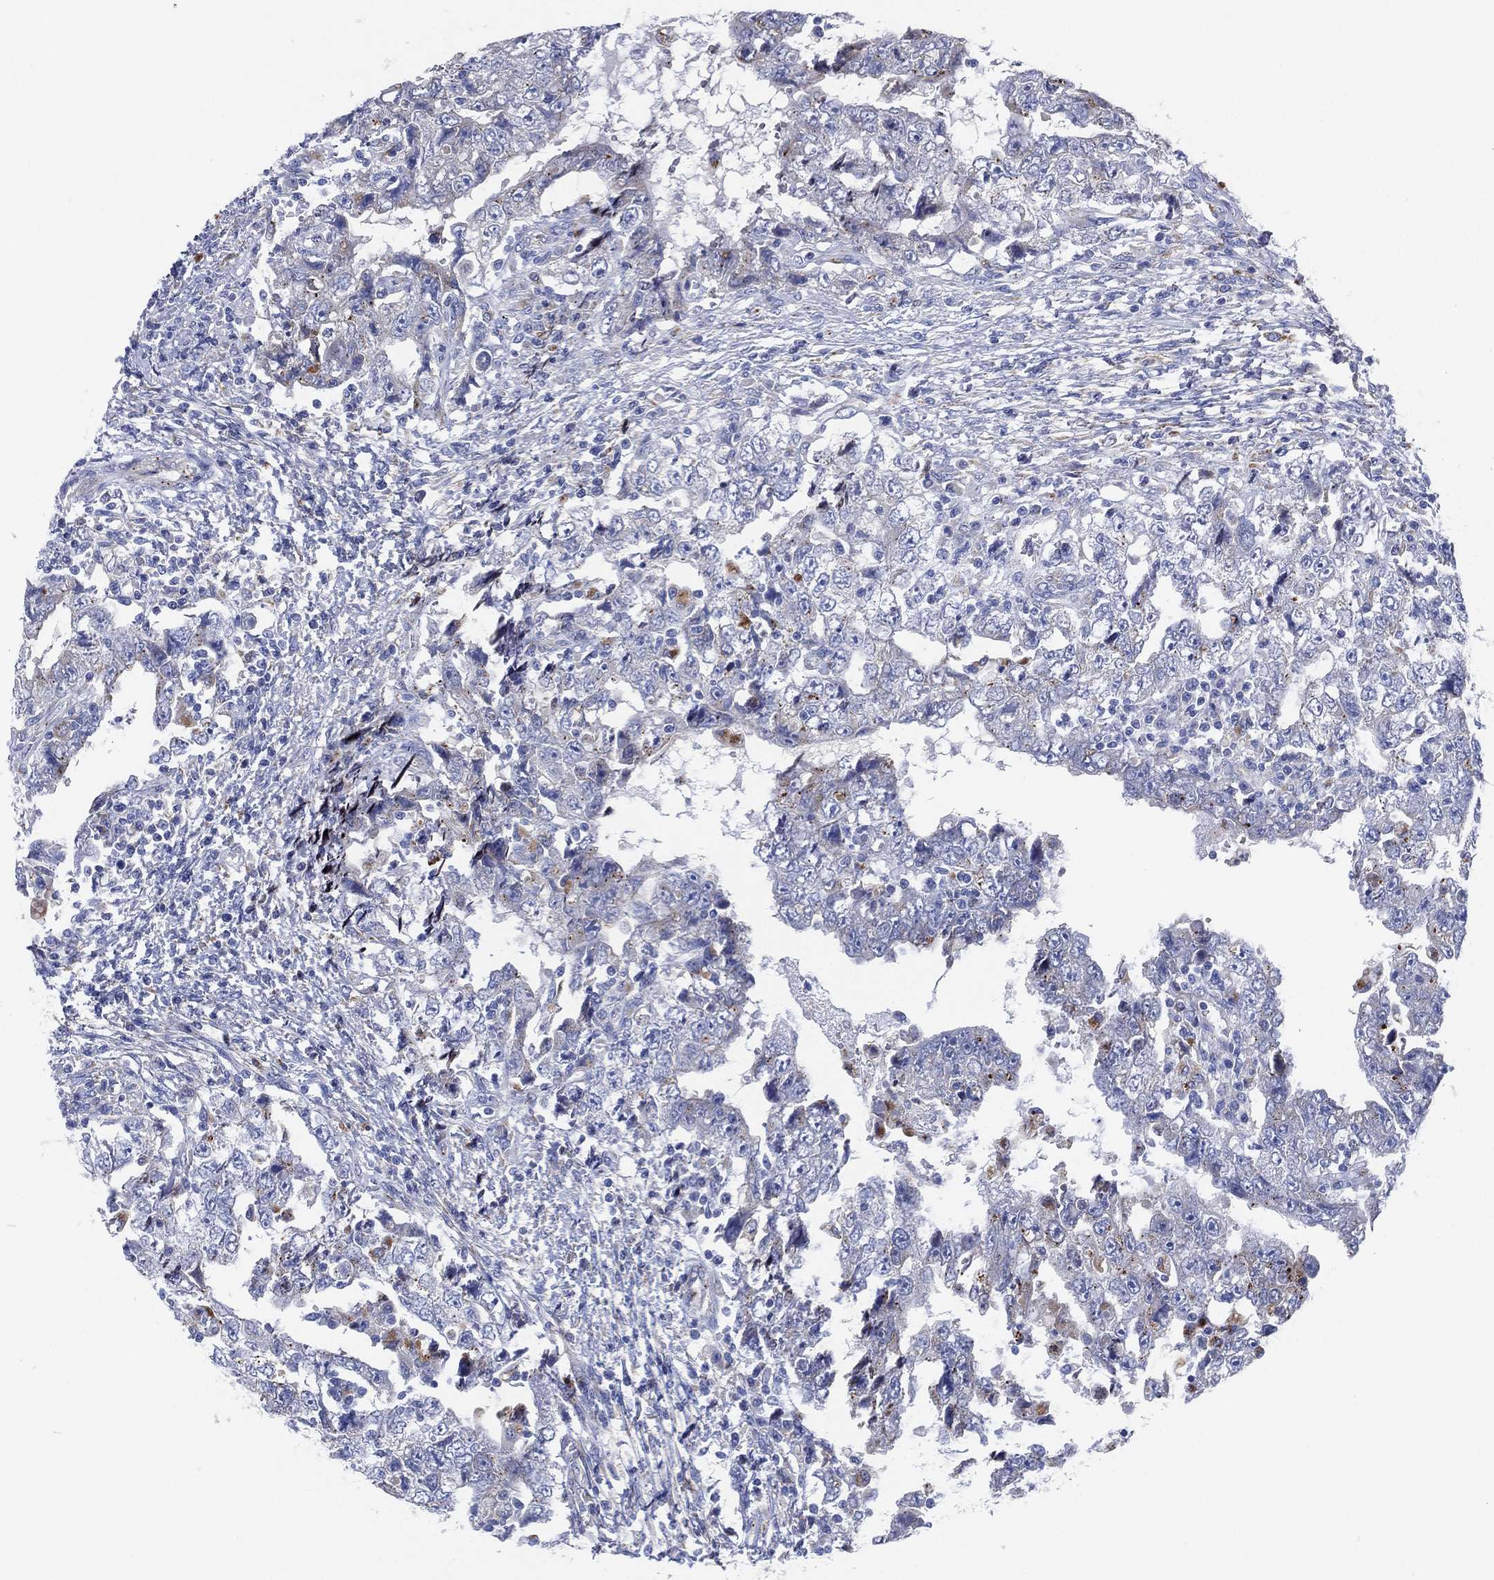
{"staining": {"intensity": "negative", "quantity": "none", "location": "none"}, "tissue": "testis cancer", "cell_type": "Tumor cells", "image_type": "cancer", "snomed": [{"axis": "morphology", "description": "Carcinoma, Embryonal, NOS"}, {"axis": "topography", "description": "Testis"}], "caption": "Human embryonal carcinoma (testis) stained for a protein using immunohistochemistry demonstrates no expression in tumor cells.", "gene": "GALNS", "patient": {"sex": "male", "age": 26}}